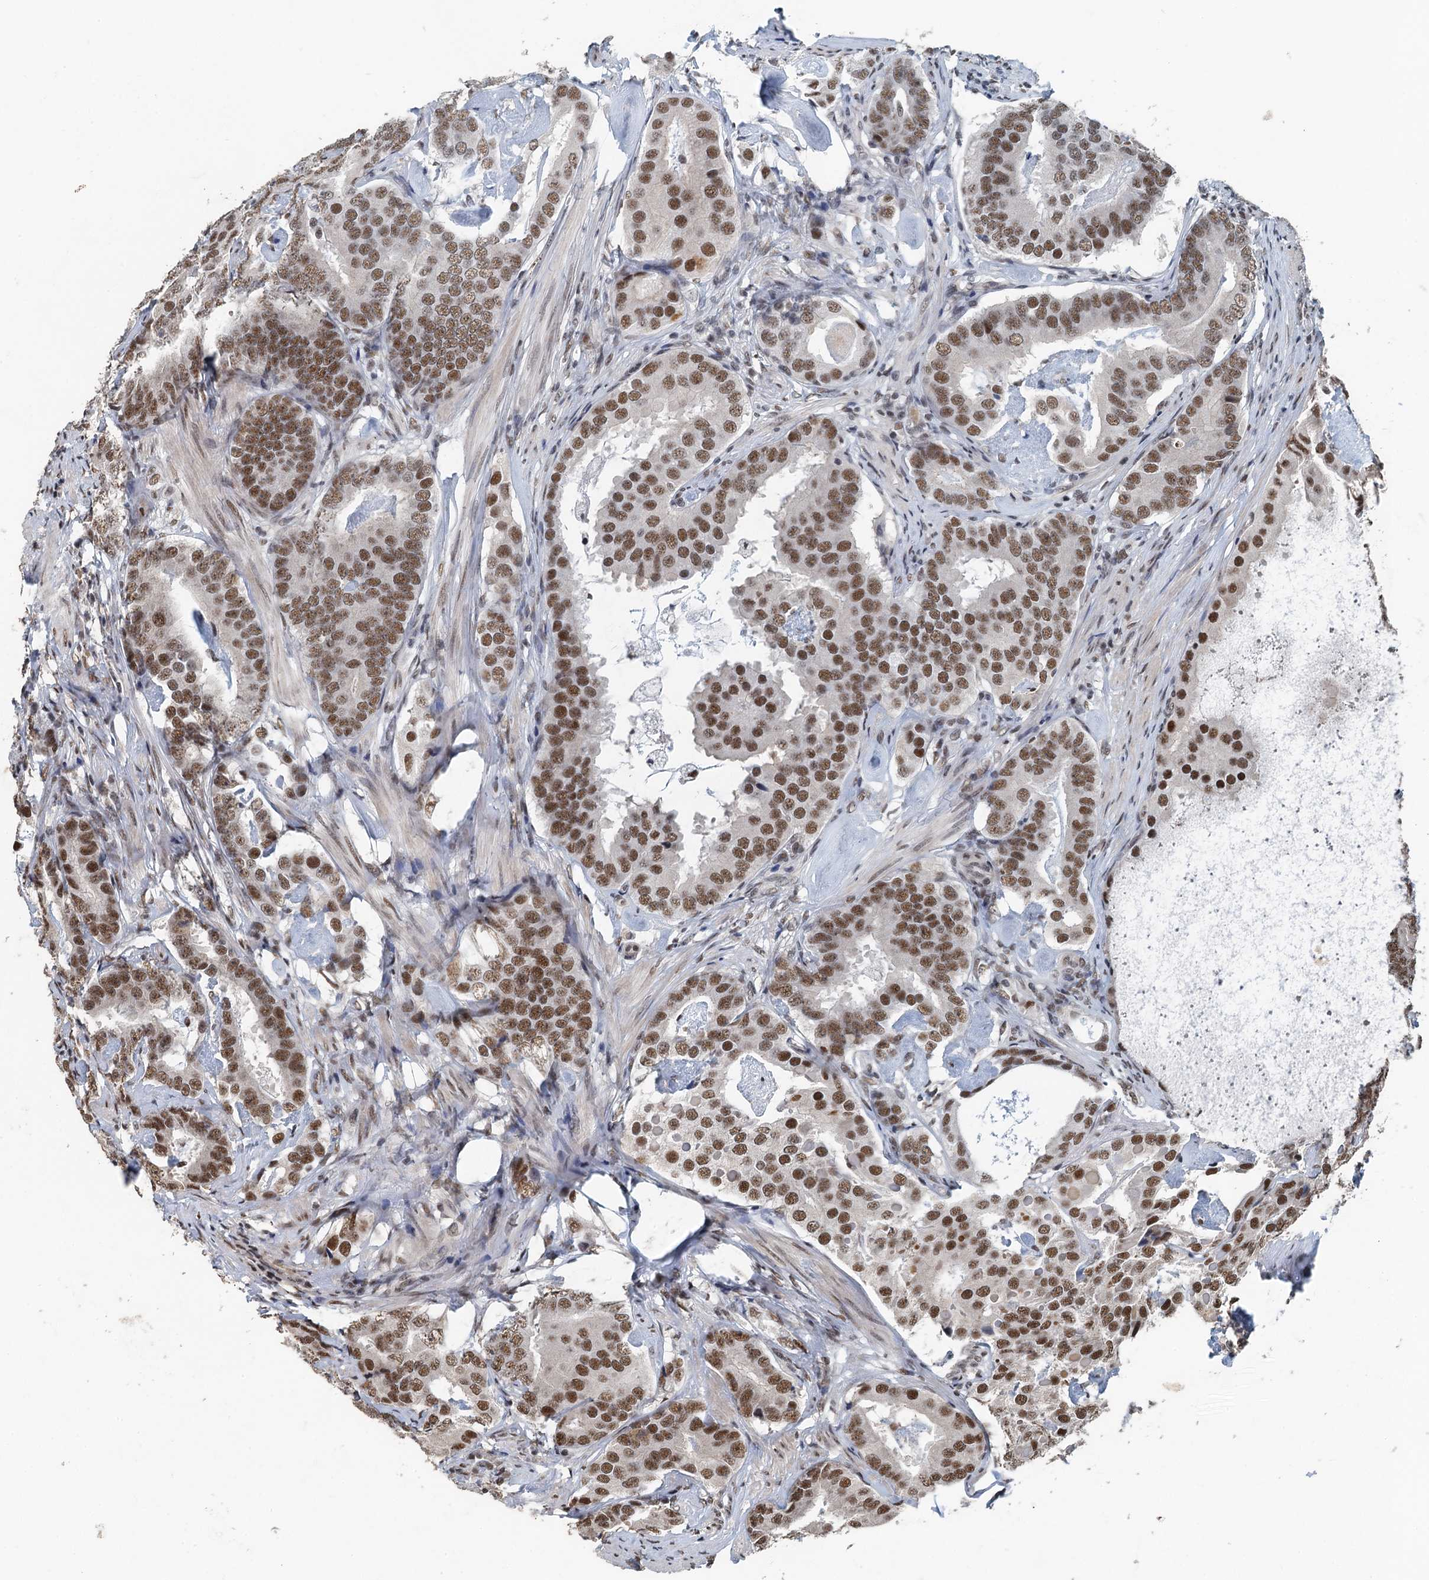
{"staining": {"intensity": "moderate", "quantity": ">75%", "location": "nuclear"}, "tissue": "prostate cancer", "cell_type": "Tumor cells", "image_type": "cancer", "snomed": [{"axis": "morphology", "description": "Adenocarcinoma, Low grade"}, {"axis": "topography", "description": "Prostate"}], "caption": "Brown immunohistochemical staining in prostate cancer displays moderate nuclear expression in approximately >75% of tumor cells. (Stains: DAB (3,3'-diaminobenzidine) in brown, nuclei in blue, Microscopy: brightfield microscopy at high magnification).", "gene": "MTA3", "patient": {"sex": "male", "age": 71}}